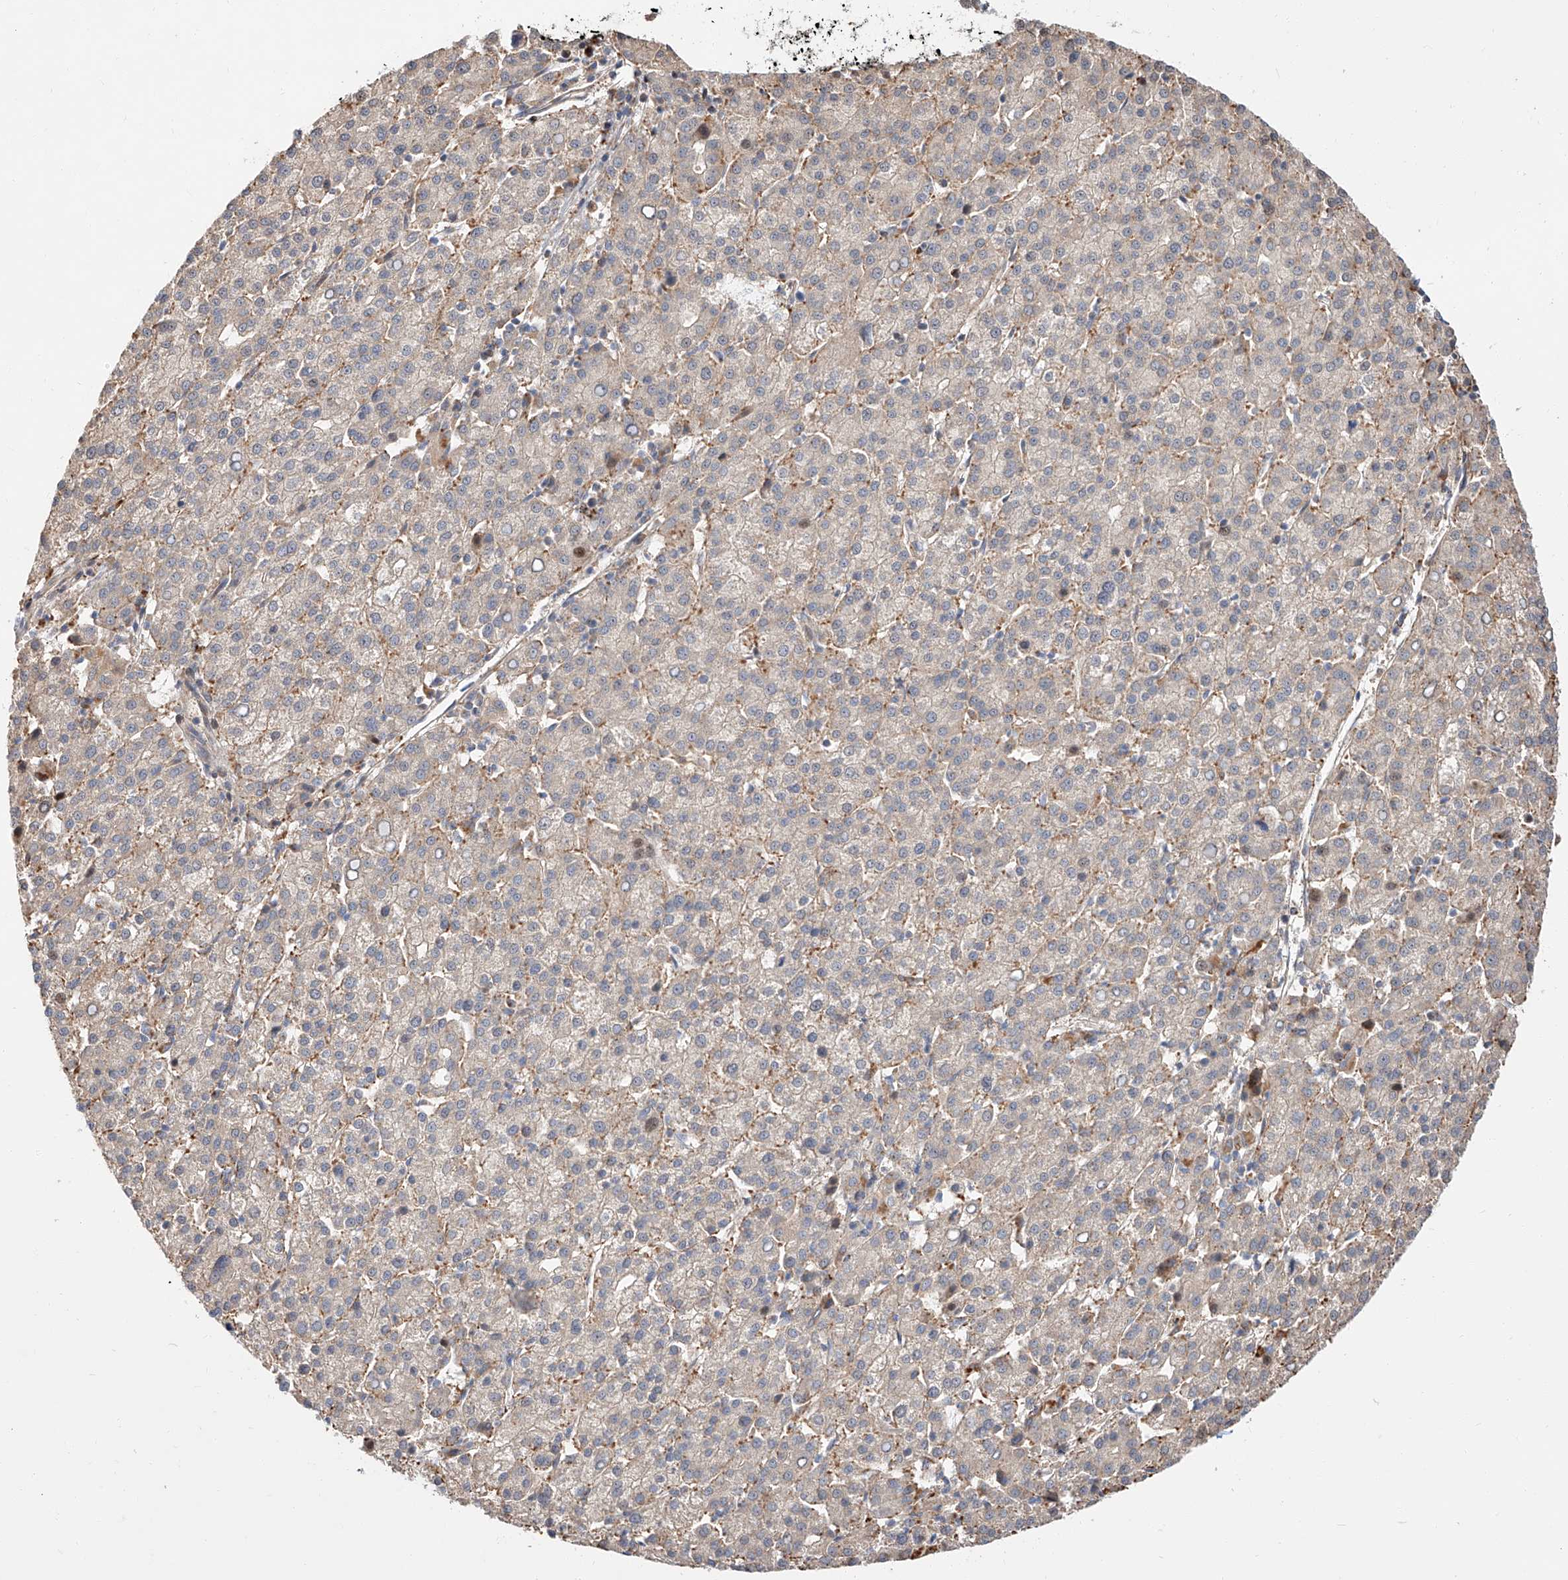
{"staining": {"intensity": "negative", "quantity": "none", "location": "none"}, "tissue": "liver cancer", "cell_type": "Tumor cells", "image_type": "cancer", "snomed": [{"axis": "morphology", "description": "Carcinoma, Hepatocellular, NOS"}, {"axis": "topography", "description": "Liver"}], "caption": "Immunohistochemistry (IHC) micrograph of neoplastic tissue: liver cancer stained with DAB shows no significant protein staining in tumor cells.", "gene": "DIRAS3", "patient": {"sex": "female", "age": 58}}